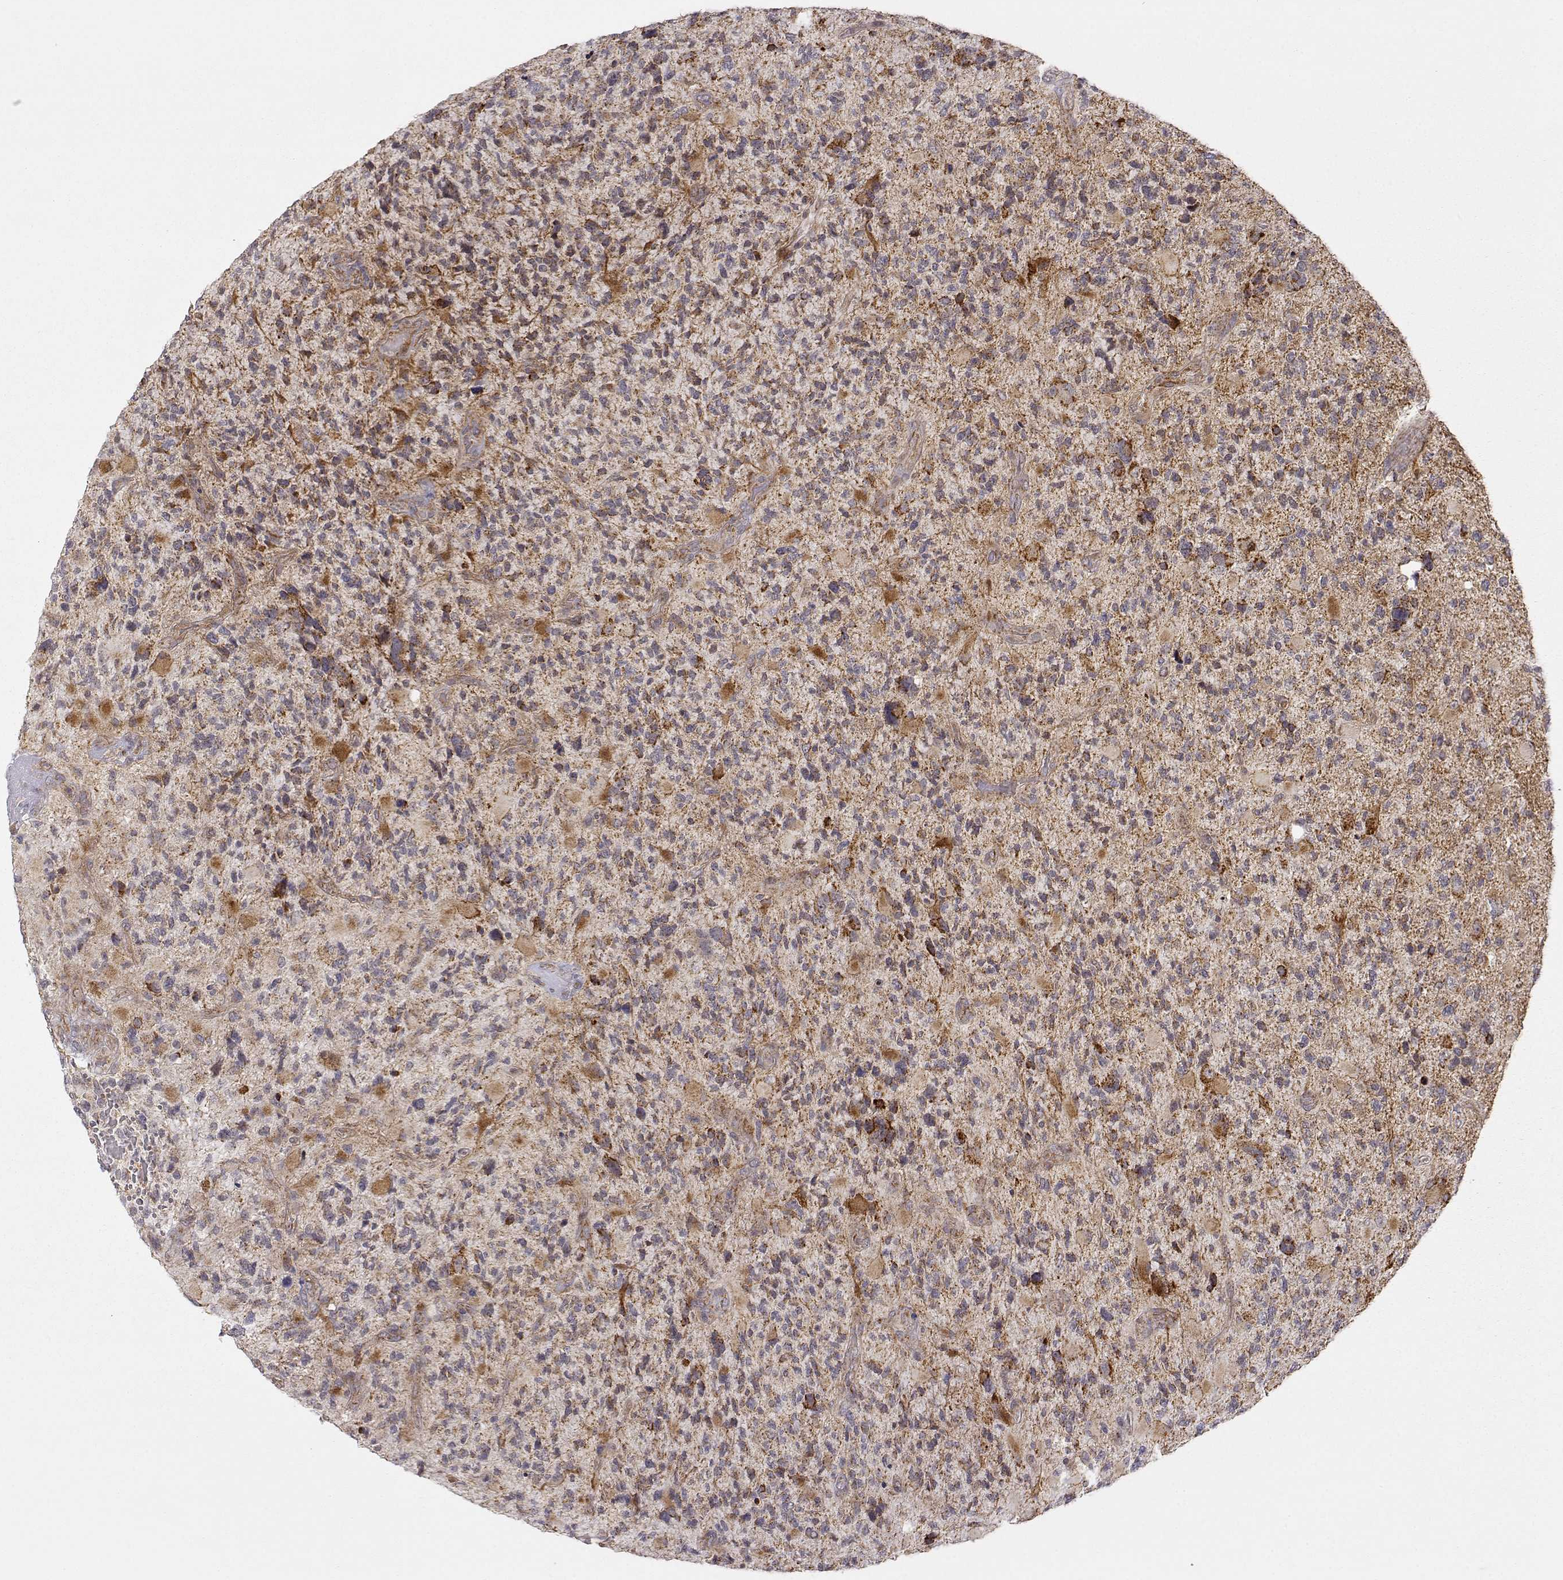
{"staining": {"intensity": "moderate", "quantity": "25%-75%", "location": "cytoplasmic/membranous"}, "tissue": "glioma", "cell_type": "Tumor cells", "image_type": "cancer", "snomed": [{"axis": "morphology", "description": "Glioma, malignant, High grade"}, {"axis": "topography", "description": "Brain"}], "caption": "The micrograph demonstrates immunohistochemical staining of malignant high-grade glioma. There is moderate cytoplasmic/membranous staining is appreciated in about 25%-75% of tumor cells. (IHC, brightfield microscopy, high magnification).", "gene": "EXOG", "patient": {"sex": "female", "age": 71}}